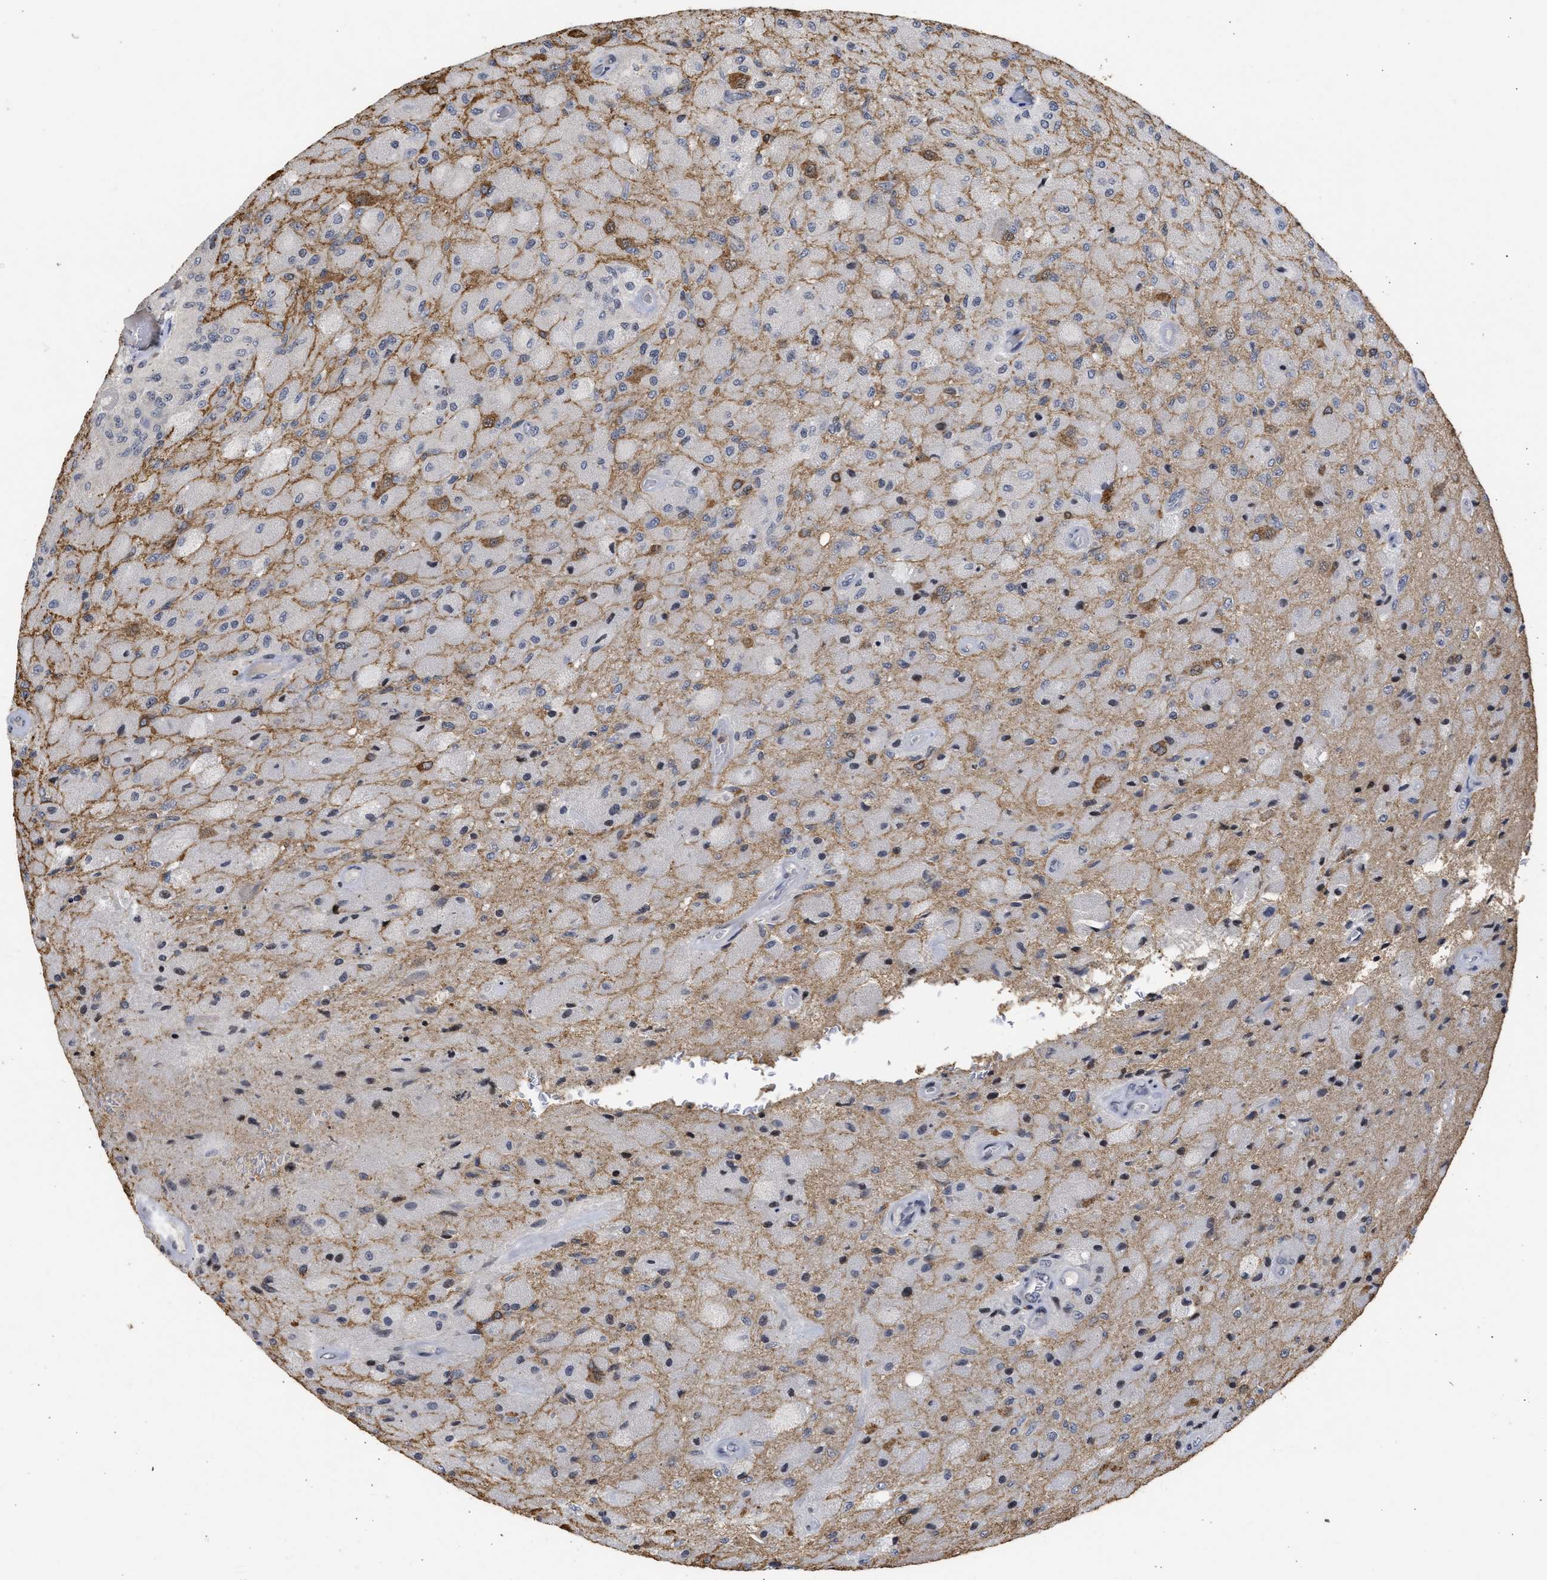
{"staining": {"intensity": "moderate", "quantity": "<25%", "location": "cytoplasmic/membranous"}, "tissue": "glioma", "cell_type": "Tumor cells", "image_type": "cancer", "snomed": [{"axis": "morphology", "description": "Normal tissue, NOS"}, {"axis": "morphology", "description": "Glioma, malignant, High grade"}, {"axis": "topography", "description": "Cerebral cortex"}], "caption": "IHC photomicrograph of neoplastic tissue: malignant high-grade glioma stained using IHC displays low levels of moderate protein expression localized specifically in the cytoplasmic/membranous of tumor cells, appearing as a cytoplasmic/membranous brown color.", "gene": "ENSG00000142539", "patient": {"sex": "male", "age": 77}}